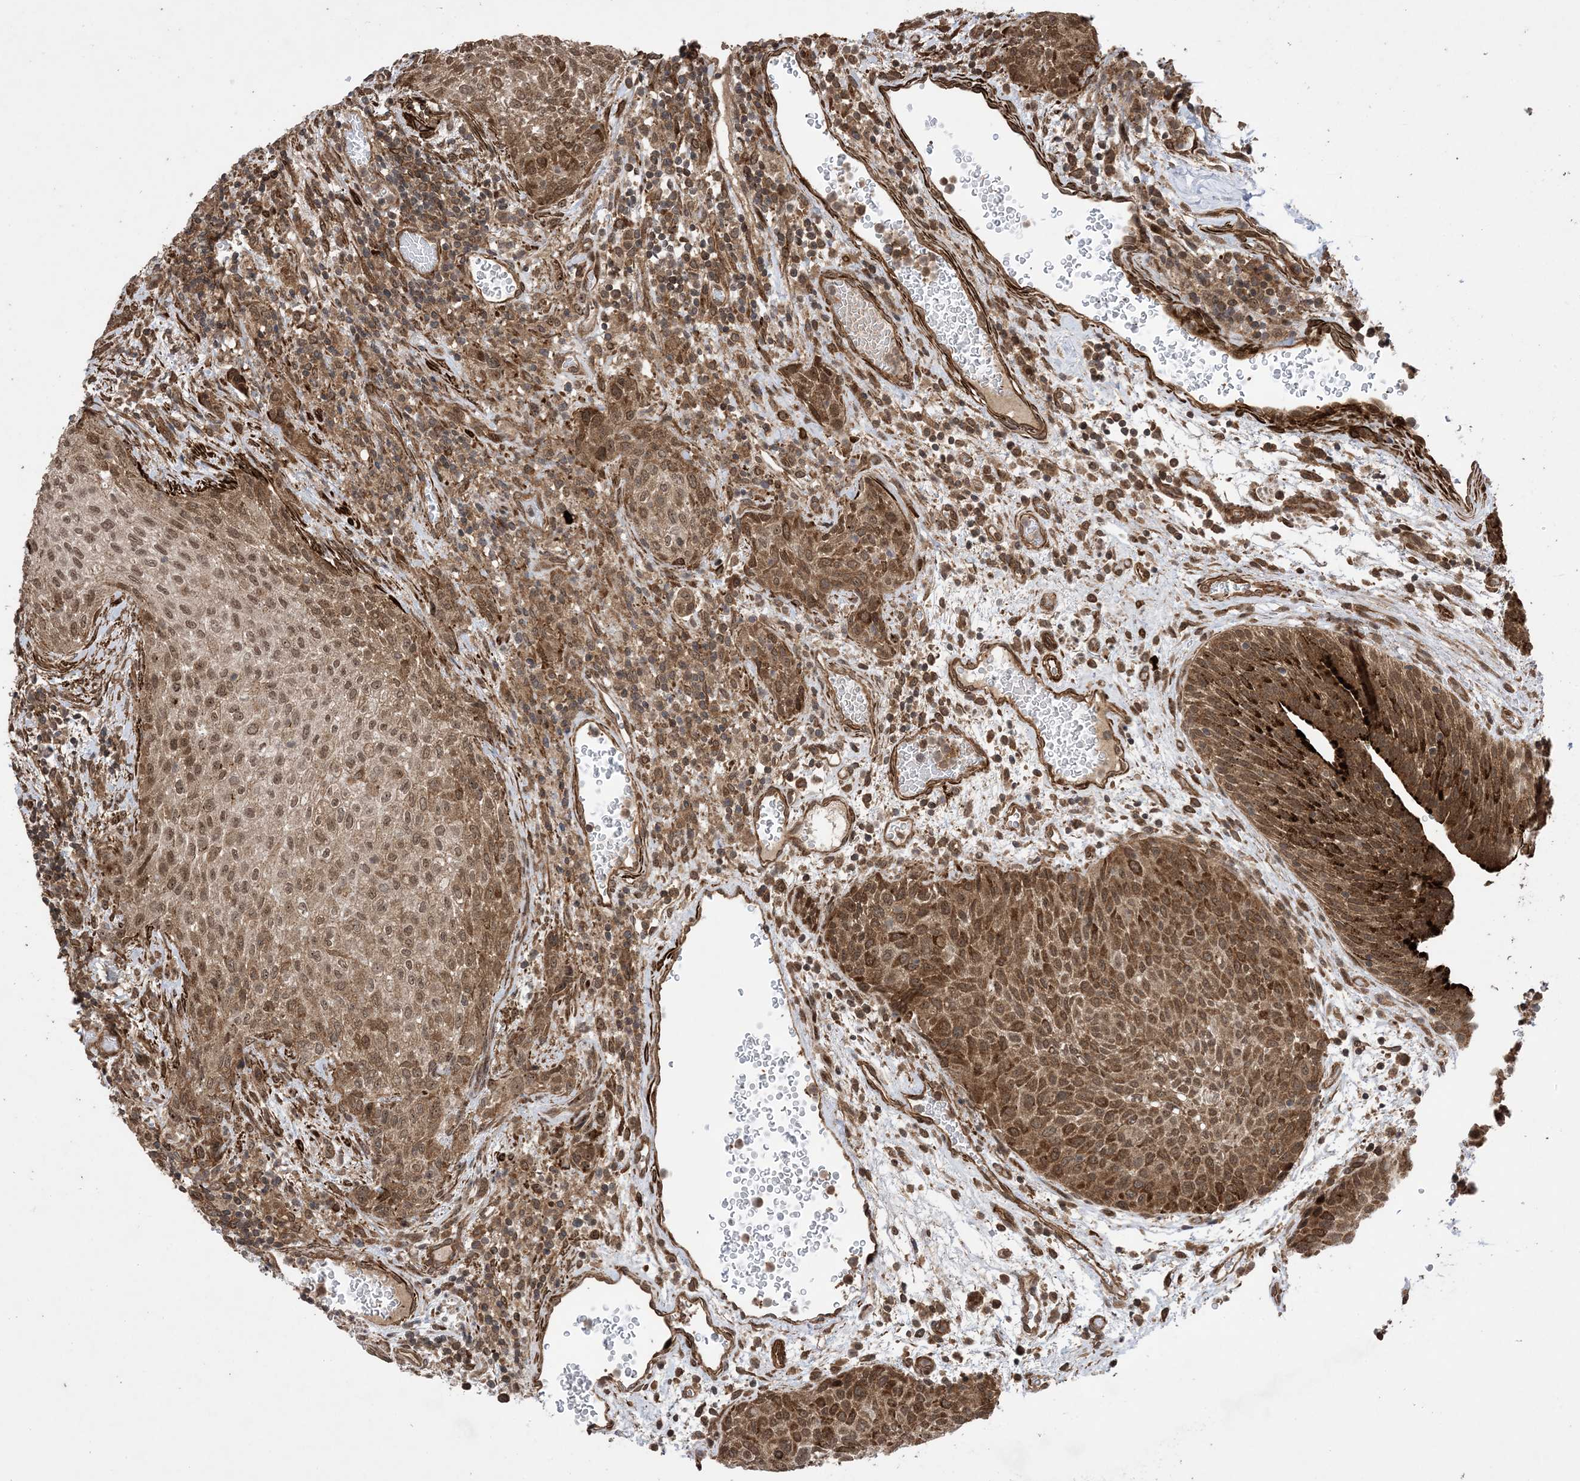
{"staining": {"intensity": "moderate", "quantity": ">75%", "location": "cytoplasmic/membranous,nuclear"}, "tissue": "urothelial cancer", "cell_type": "Tumor cells", "image_type": "cancer", "snomed": [{"axis": "morphology", "description": "Urothelial carcinoma, High grade"}, {"axis": "topography", "description": "Urinary bladder"}], "caption": "There is medium levels of moderate cytoplasmic/membranous and nuclear positivity in tumor cells of urothelial cancer, as demonstrated by immunohistochemical staining (brown color).", "gene": "ZNF511", "patient": {"sex": "male", "age": 35}}